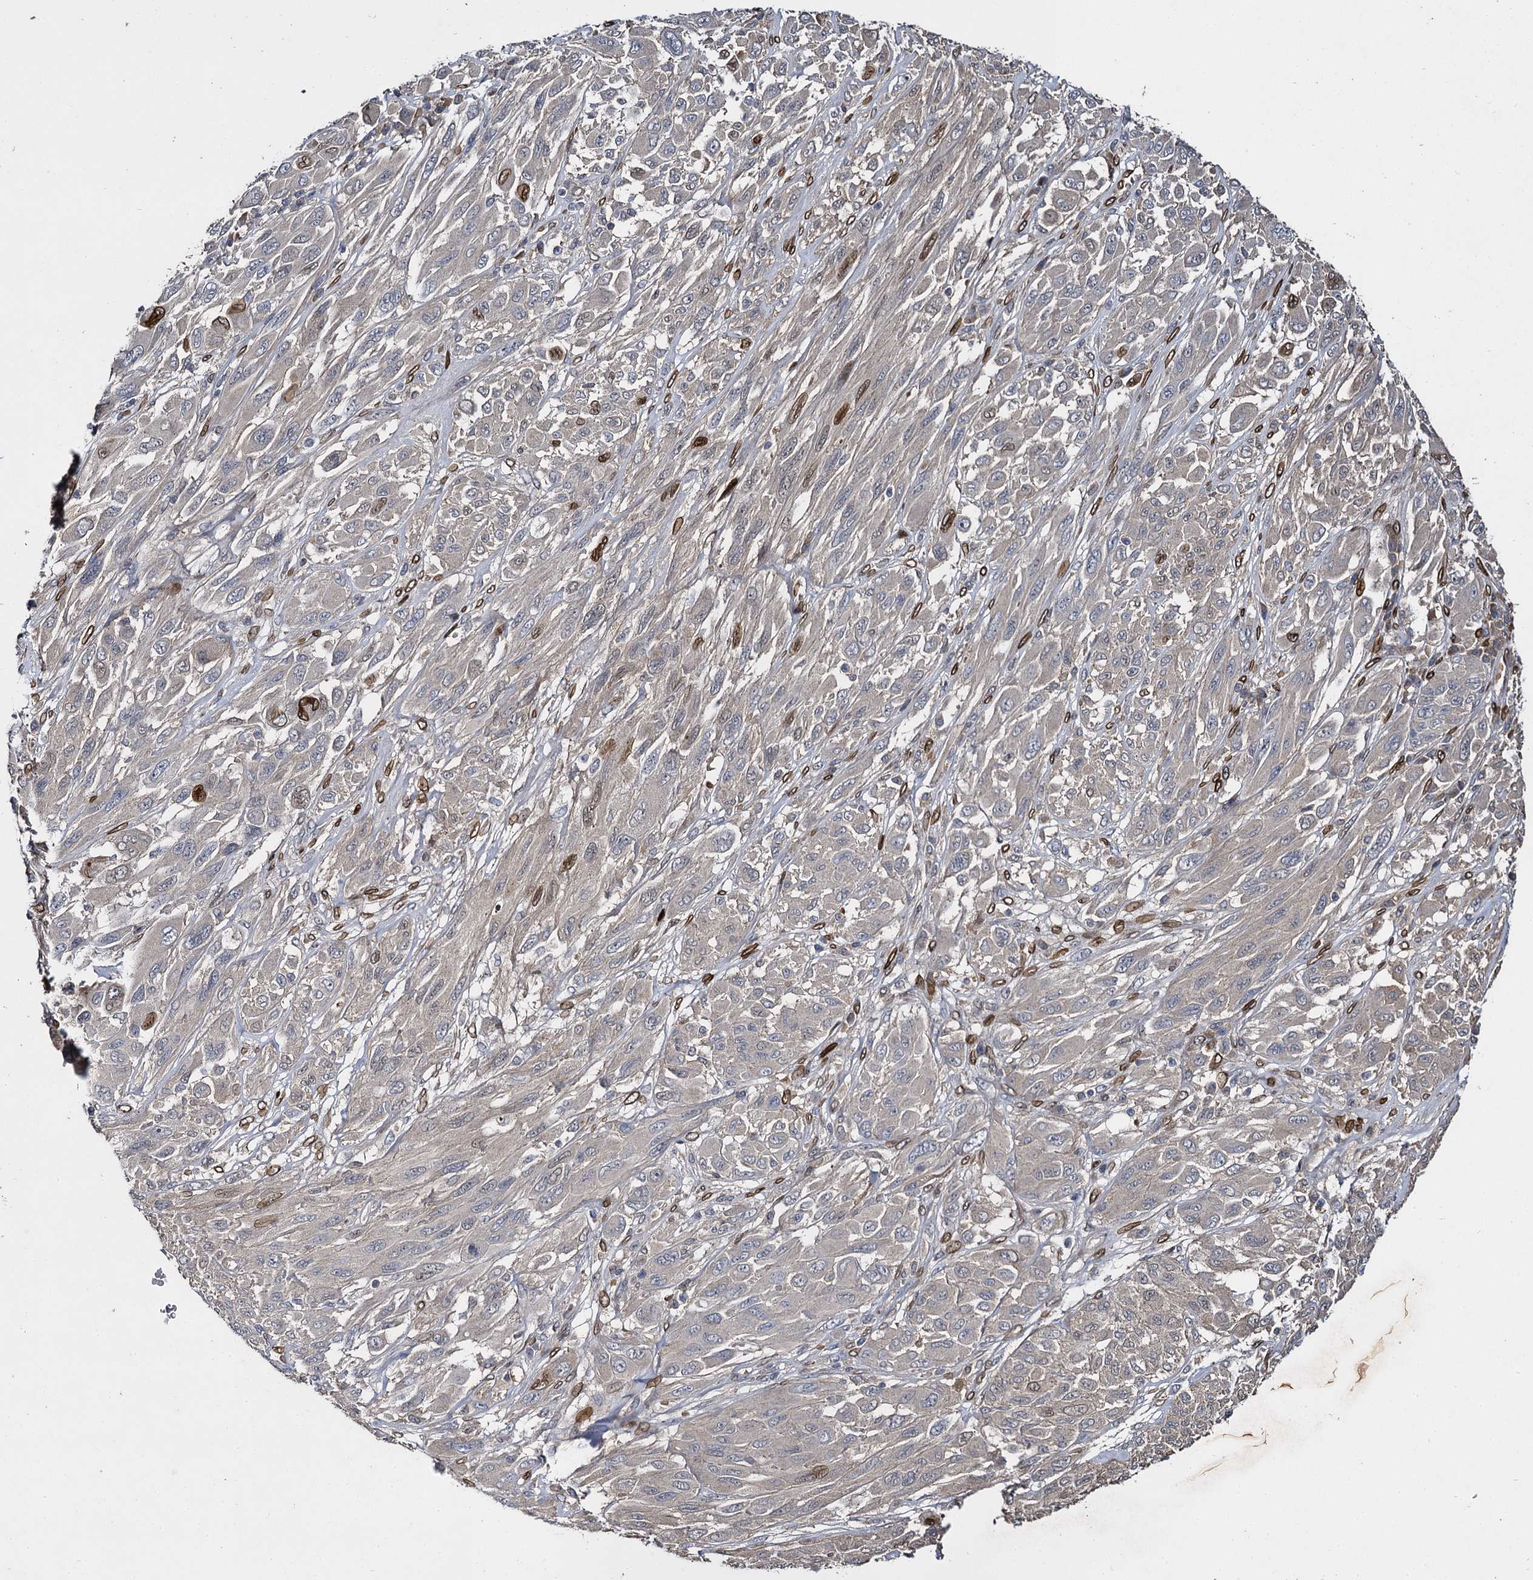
{"staining": {"intensity": "moderate", "quantity": "<25%", "location": "nuclear"}, "tissue": "melanoma", "cell_type": "Tumor cells", "image_type": "cancer", "snomed": [{"axis": "morphology", "description": "Malignant melanoma, NOS"}, {"axis": "topography", "description": "Skin"}], "caption": "High-magnification brightfield microscopy of melanoma stained with DAB (brown) and counterstained with hematoxylin (blue). tumor cells exhibit moderate nuclear expression is appreciated in approximately<25% of cells.", "gene": "SLC11A2", "patient": {"sex": "female", "age": 91}}